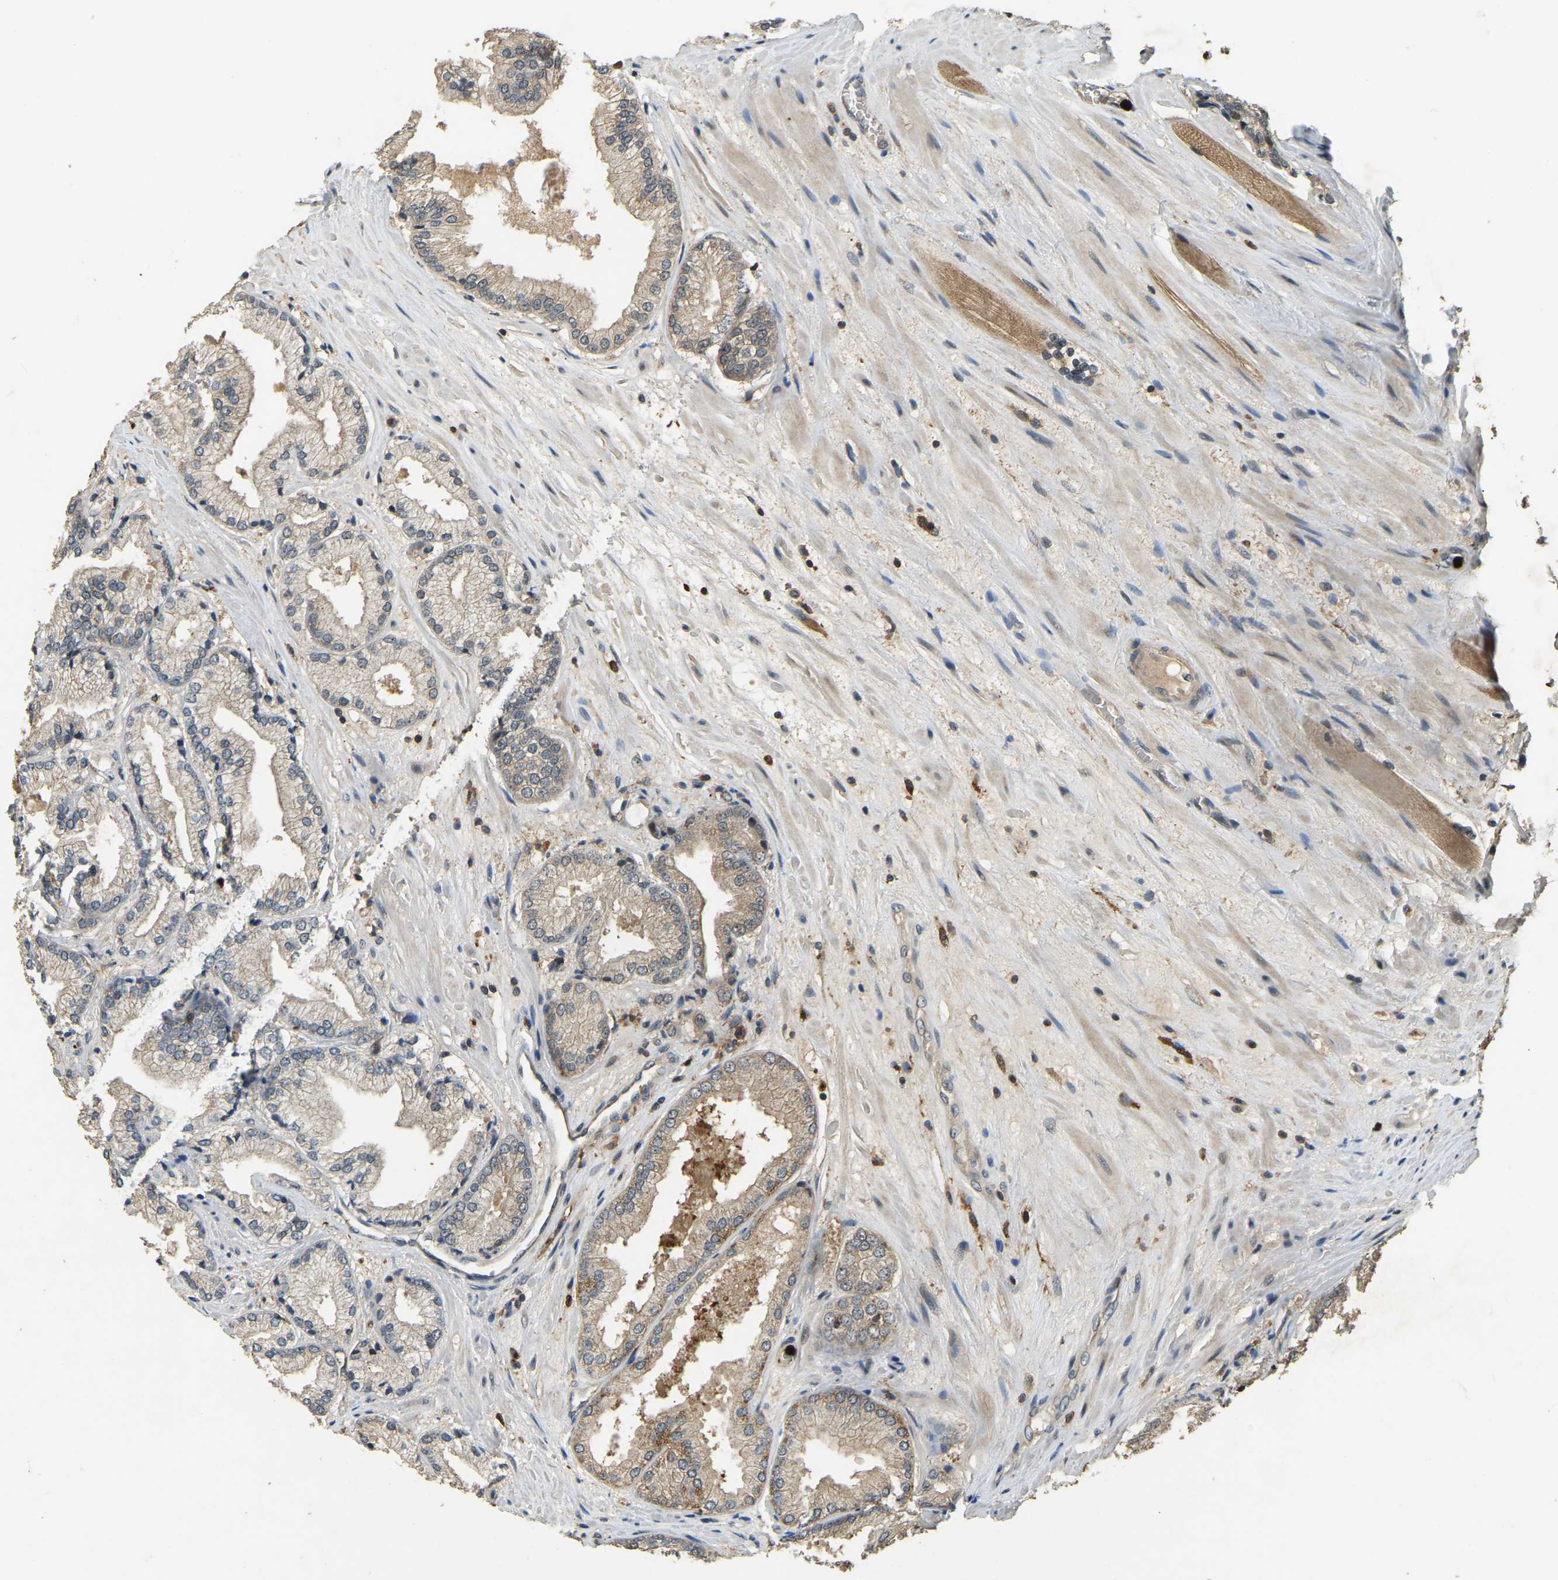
{"staining": {"intensity": "weak", "quantity": "<25%", "location": "cytoplasmic/membranous"}, "tissue": "prostate cancer", "cell_type": "Tumor cells", "image_type": "cancer", "snomed": [{"axis": "morphology", "description": "Adenocarcinoma, High grade"}, {"axis": "topography", "description": "Prostate"}], "caption": "A high-resolution histopathology image shows immunohistochemistry (IHC) staining of high-grade adenocarcinoma (prostate), which displays no significant expression in tumor cells. Nuclei are stained in blue.", "gene": "RNF141", "patient": {"sex": "male", "age": 59}}